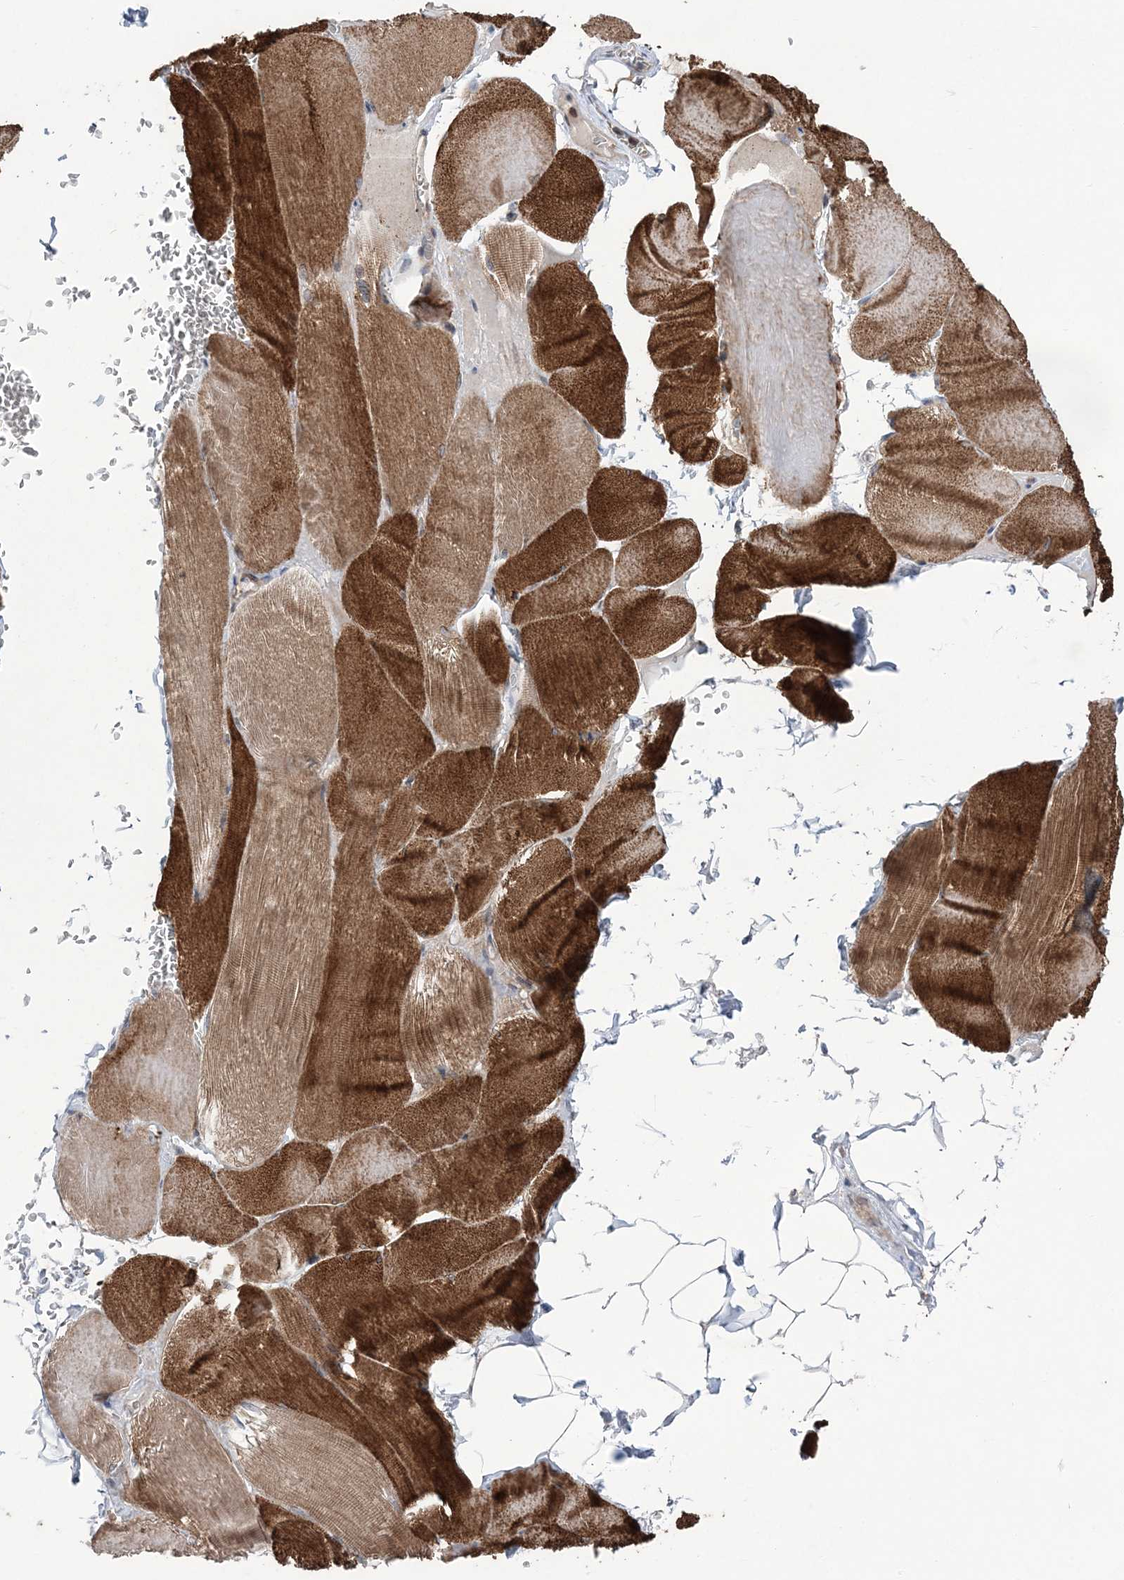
{"staining": {"intensity": "strong", "quantity": "25%-75%", "location": "cytoplasmic/membranous"}, "tissue": "skeletal muscle", "cell_type": "Myocytes", "image_type": "normal", "snomed": [{"axis": "morphology", "description": "Normal tissue, NOS"}, {"axis": "morphology", "description": "Basal cell carcinoma"}, {"axis": "topography", "description": "Skeletal muscle"}], "caption": "Approximately 25%-75% of myocytes in unremarkable skeletal muscle show strong cytoplasmic/membranous protein expression as visualized by brown immunohistochemical staining.", "gene": "MTRF1L", "patient": {"sex": "female", "age": 64}}